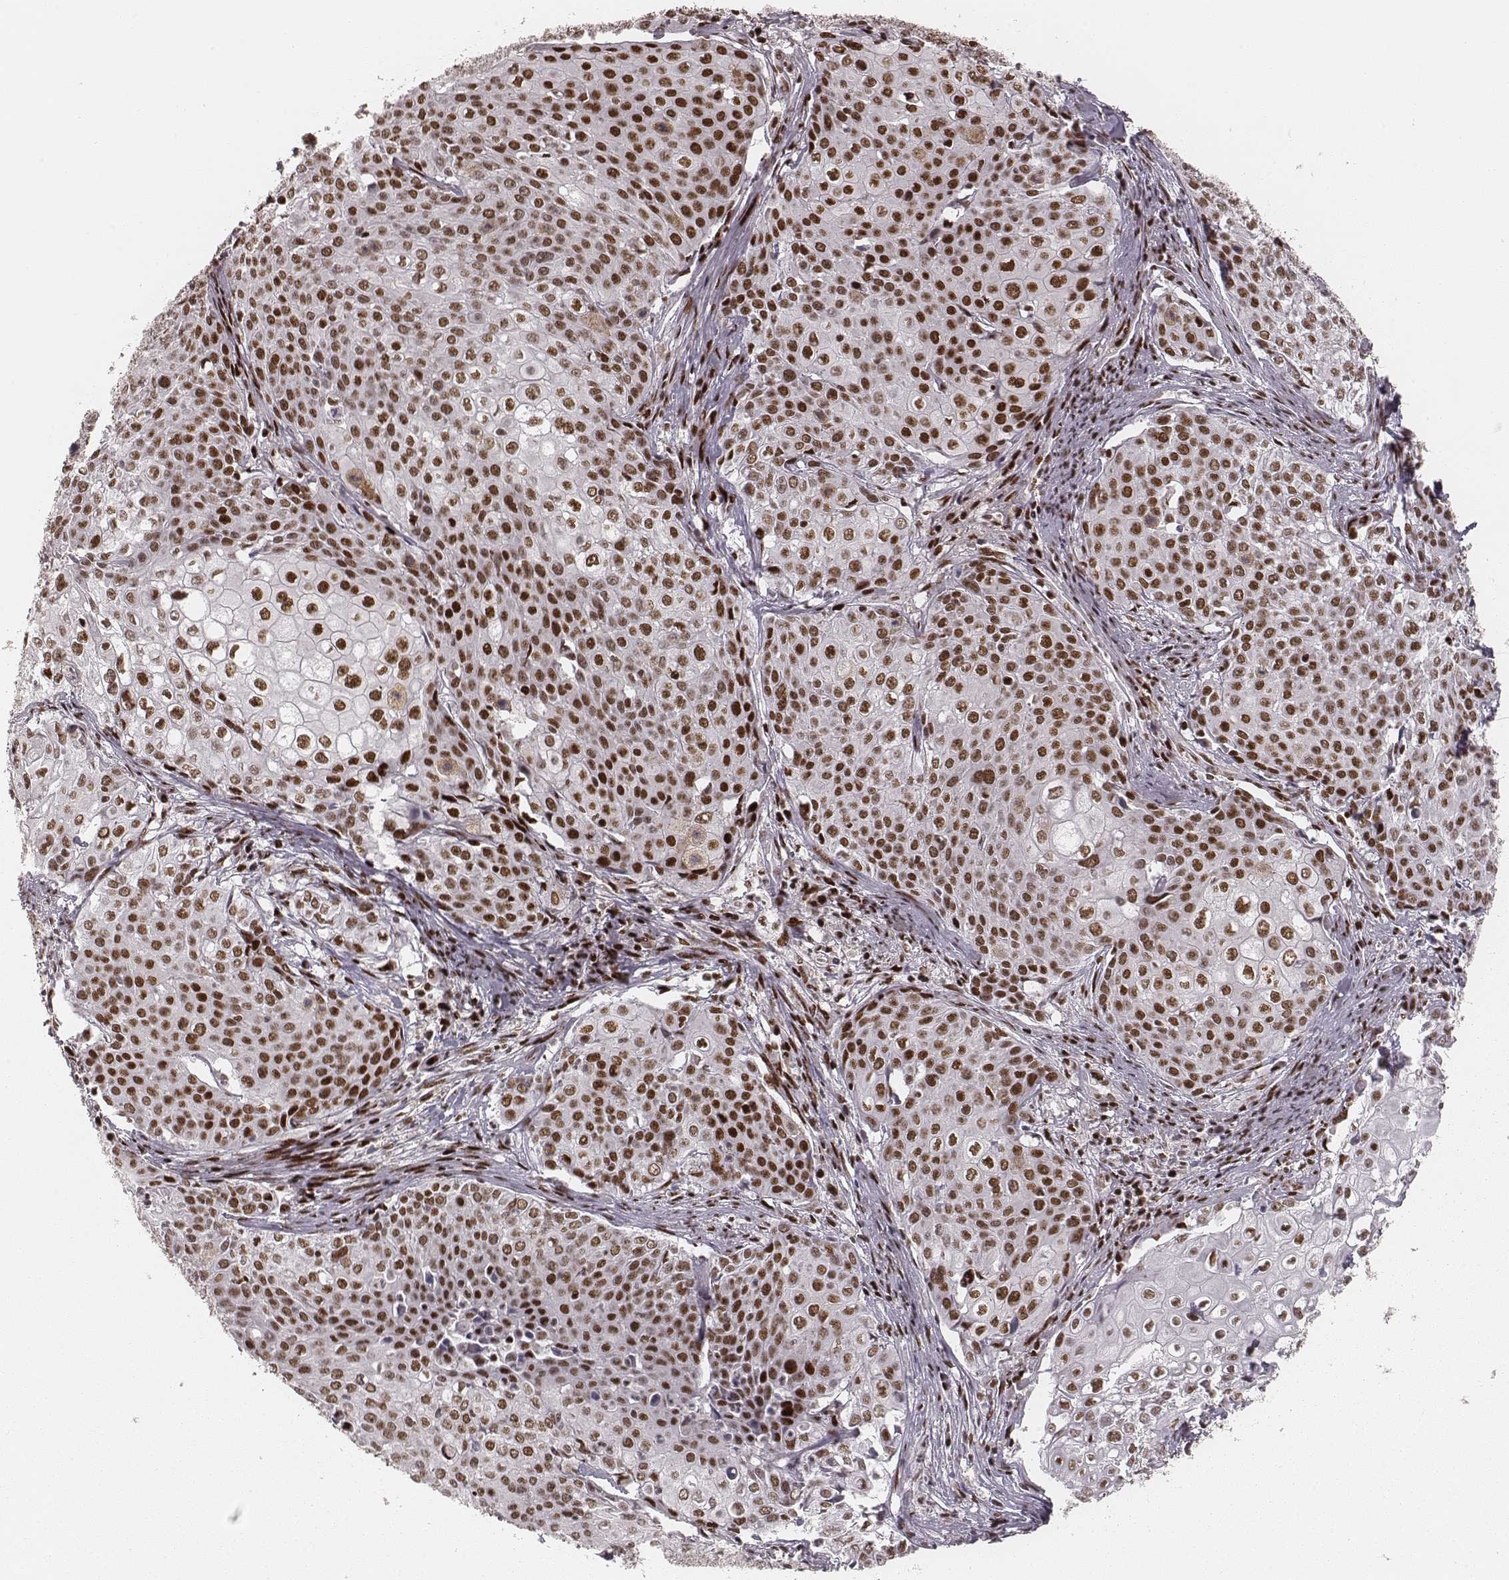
{"staining": {"intensity": "strong", "quantity": ">75%", "location": "nuclear"}, "tissue": "cervical cancer", "cell_type": "Tumor cells", "image_type": "cancer", "snomed": [{"axis": "morphology", "description": "Squamous cell carcinoma, NOS"}, {"axis": "topography", "description": "Cervix"}], "caption": "High-power microscopy captured an IHC histopathology image of cervical squamous cell carcinoma, revealing strong nuclear positivity in approximately >75% of tumor cells.", "gene": "HNRNPC", "patient": {"sex": "female", "age": 39}}